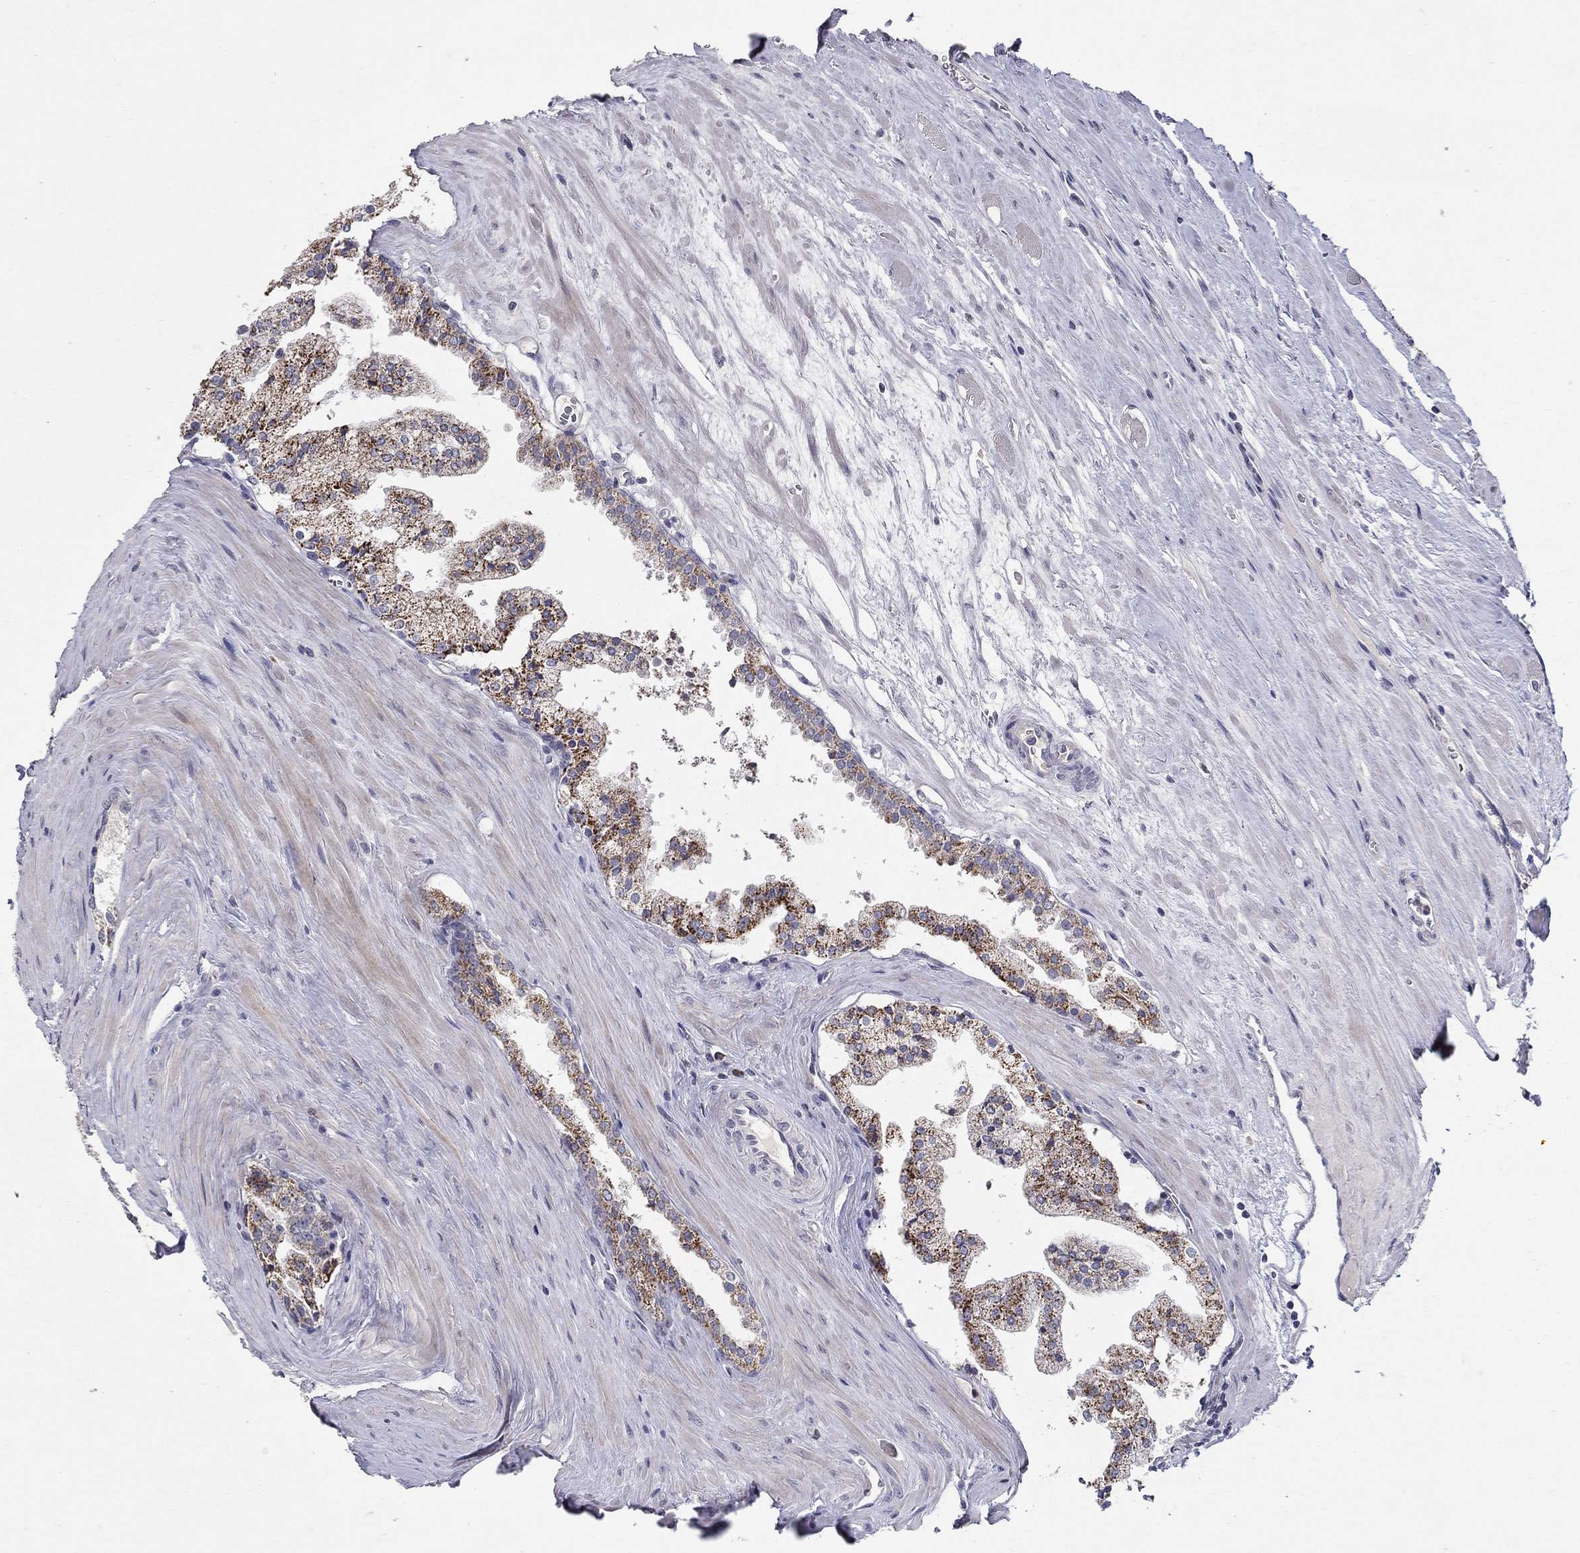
{"staining": {"intensity": "strong", "quantity": "25%-75%", "location": "cytoplasmic/membranous"}, "tissue": "prostate cancer", "cell_type": "Tumor cells", "image_type": "cancer", "snomed": [{"axis": "morphology", "description": "Adenocarcinoma, NOS"}, {"axis": "topography", "description": "Prostate"}], "caption": "The micrograph reveals staining of prostate cancer, revealing strong cytoplasmic/membranous protein positivity (brown color) within tumor cells. The staining was performed using DAB, with brown indicating positive protein expression. Nuclei are stained blue with hematoxylin.", "gene": "HMX2", "patient": {"sex": "male", "age": 72}}